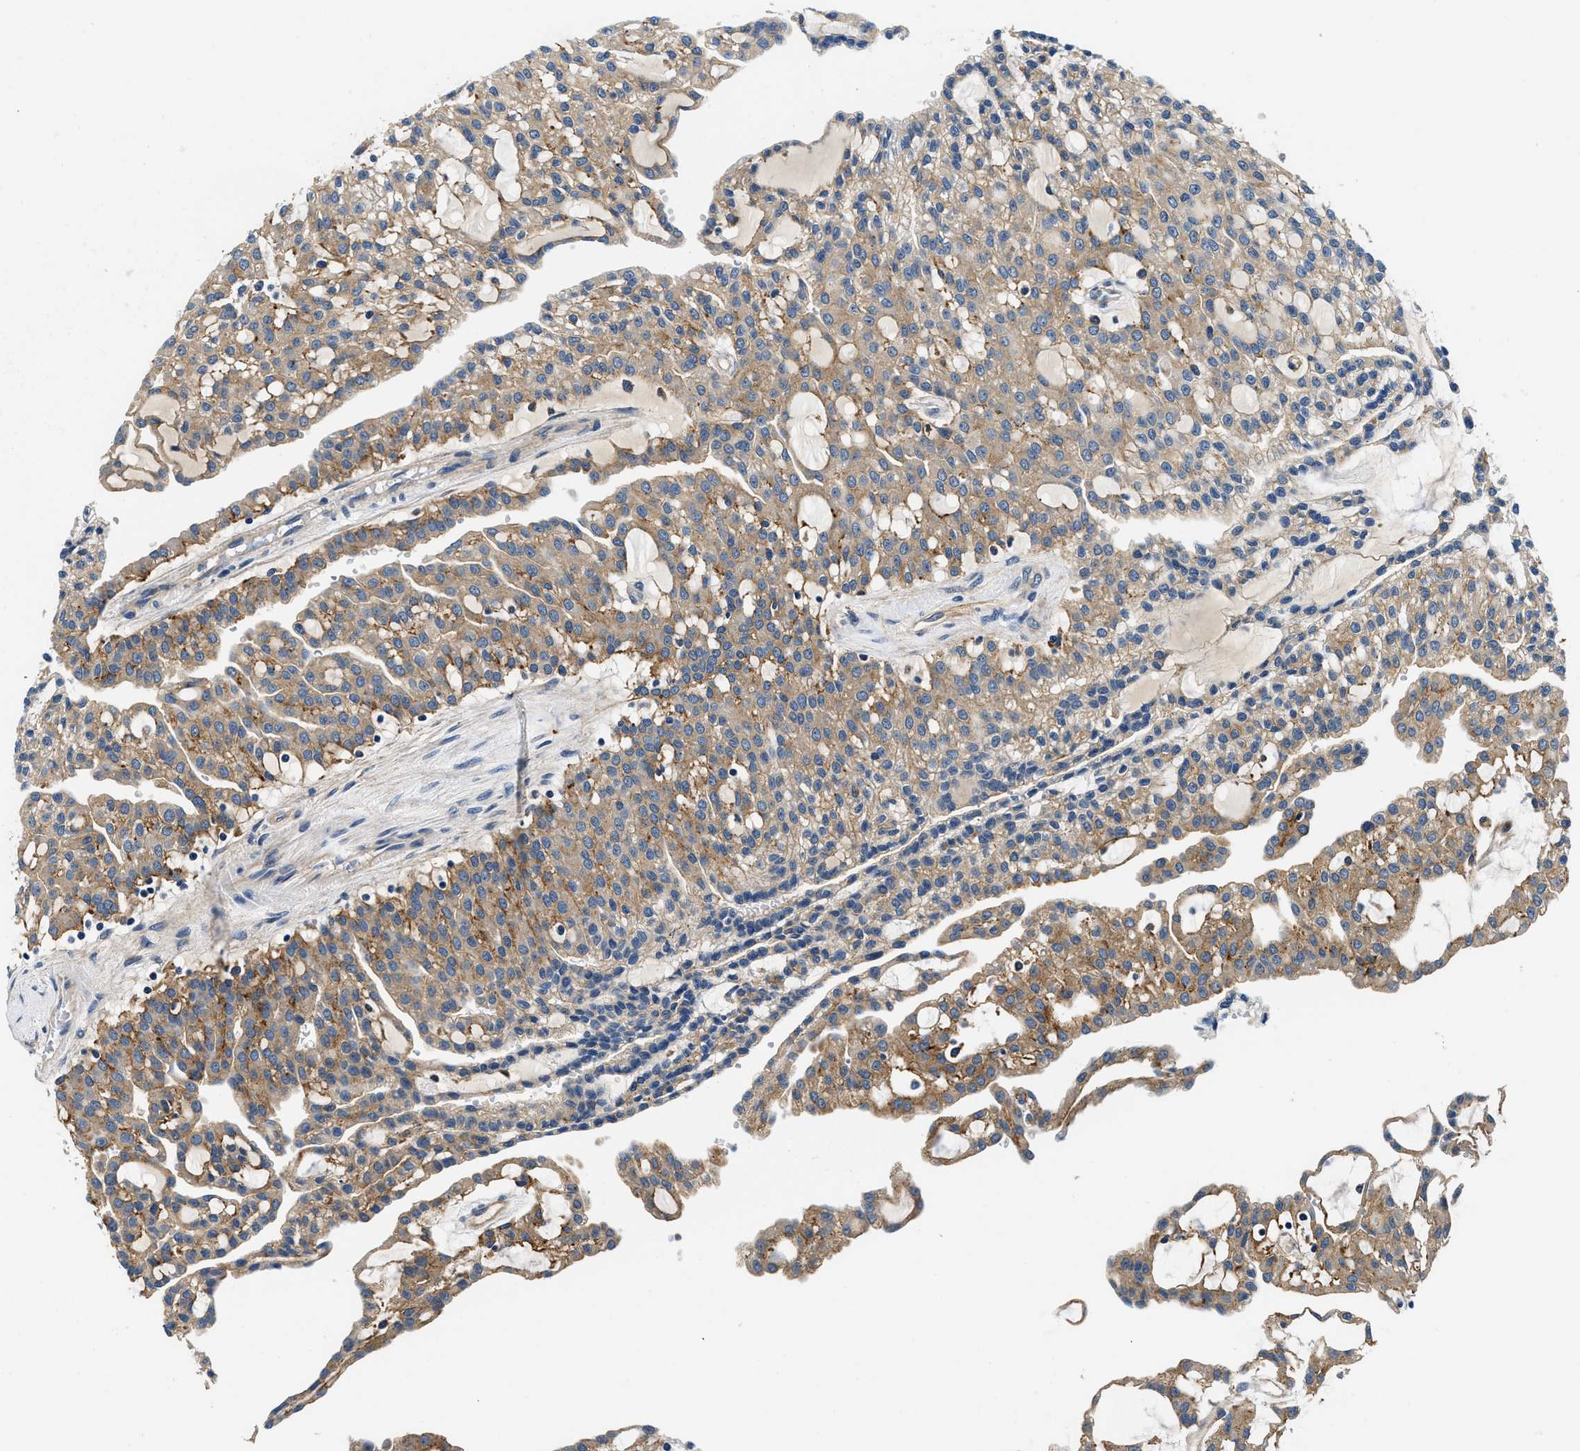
{"staining": {"intensity": "moderate", "quantity": ">75%", "location": "cytoplasmic/membranous"}, "tissue": "renal cancer", "cell_type": "Tumor cells", "image_type": "cancer", "snomed": [{"axis": "morphology", "description": "Adenocarcinoma, NOS"}, {"axis": "topography", "description": "Kidney"}], "caption": "Tumor cells exhibit medium levels of moderate cytoplasmic/membranous expression in about >75% of cells in renal cancer (adenocarcinoma).", "gene": "ZFAND3", "patient": {"sex": "male", "age": 63}}